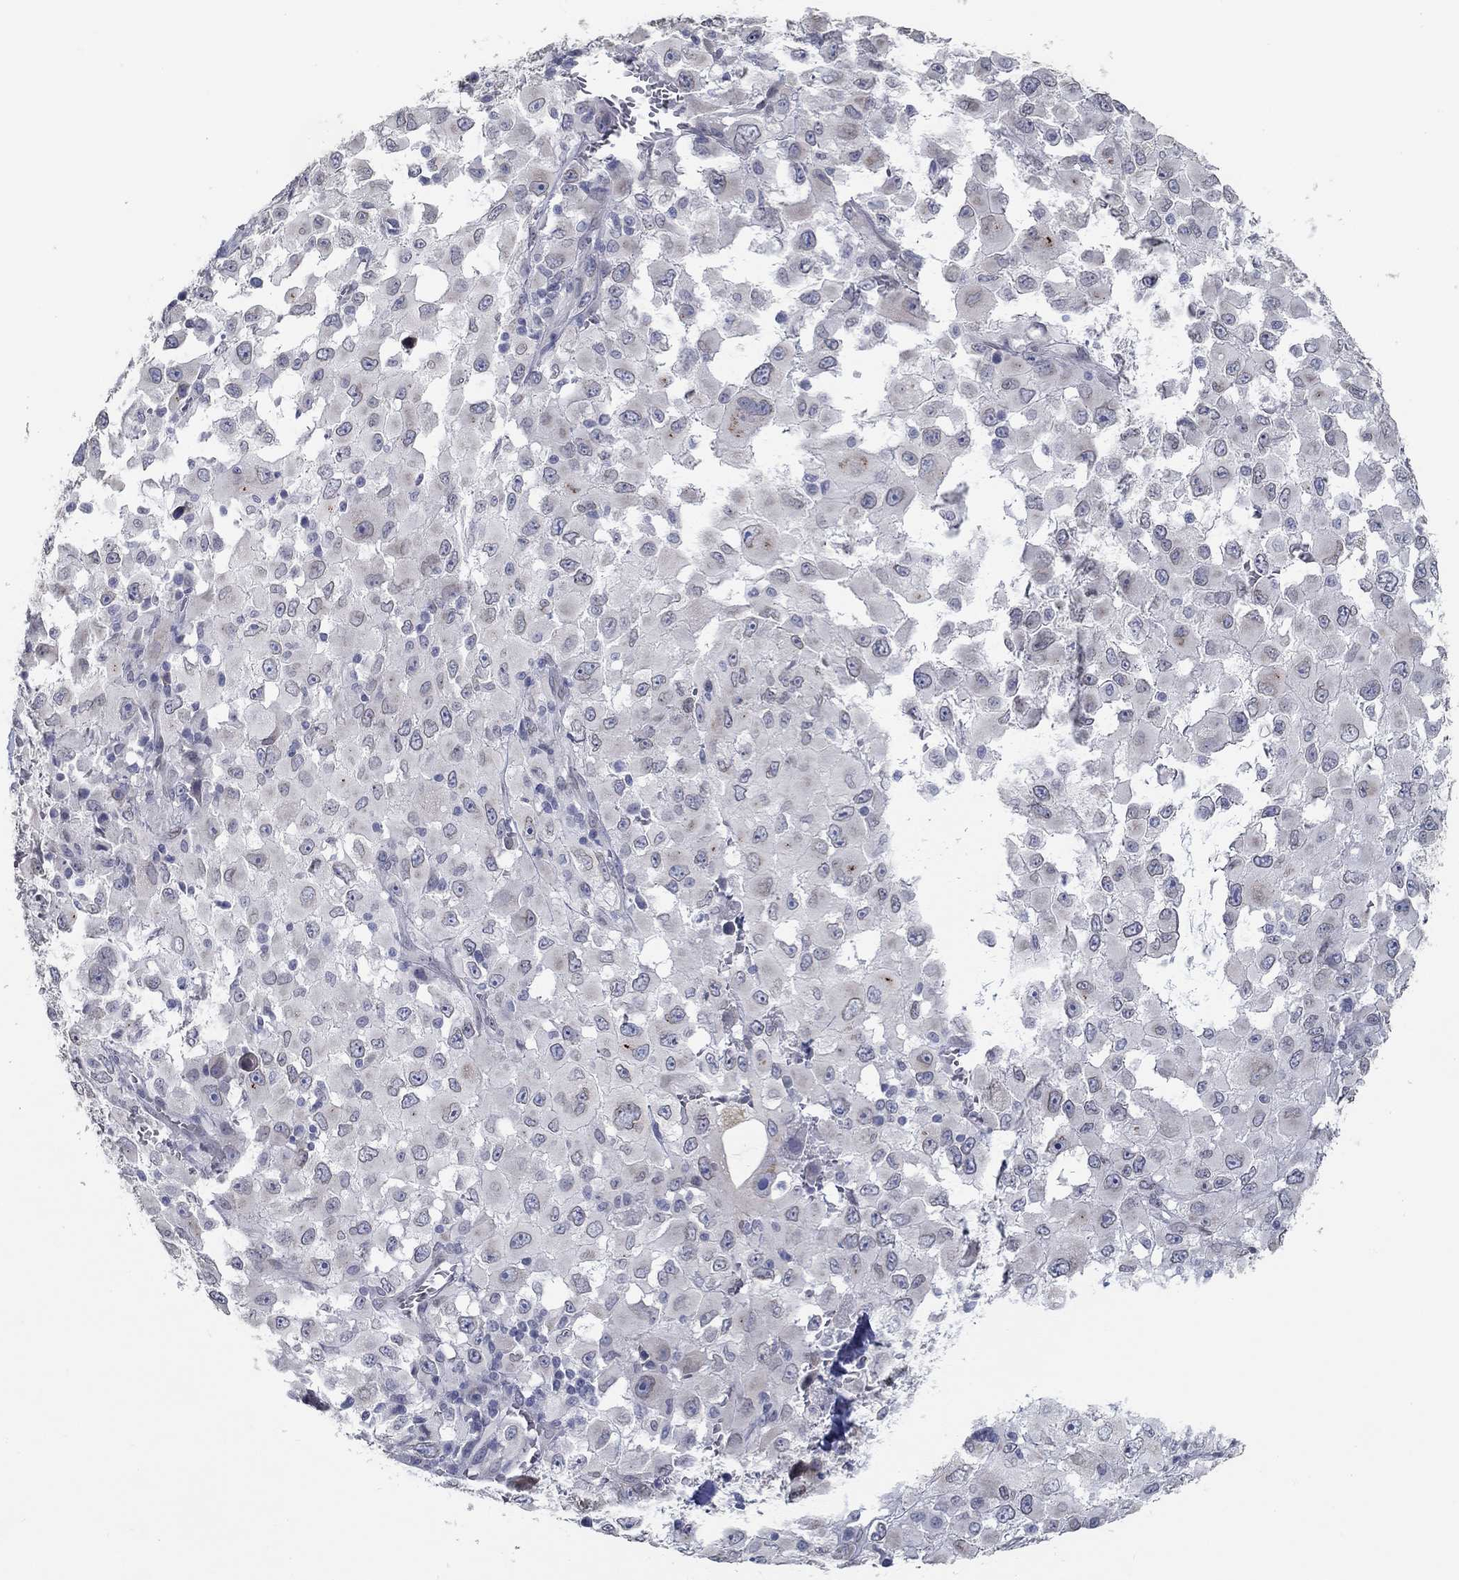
{"staining": {"intensity": "negative", "quantity": "none", "location": "none"}, "tissue": "melanoma", "cell_type": "Tumor cells", "image_type": "cancer", "snomed": [{"axis": "morphology", "description": "Malignant melanoma, Metastatic site"}, {"axis": "topography", "description": "Lymph node"}], "caption": "Immunohistochemical staining of human malignant melanoma (metastatic site) displays no significant staining in tumor cells.", "gene": "NUP155", "patient": {"sex": "male", "age": 50}}